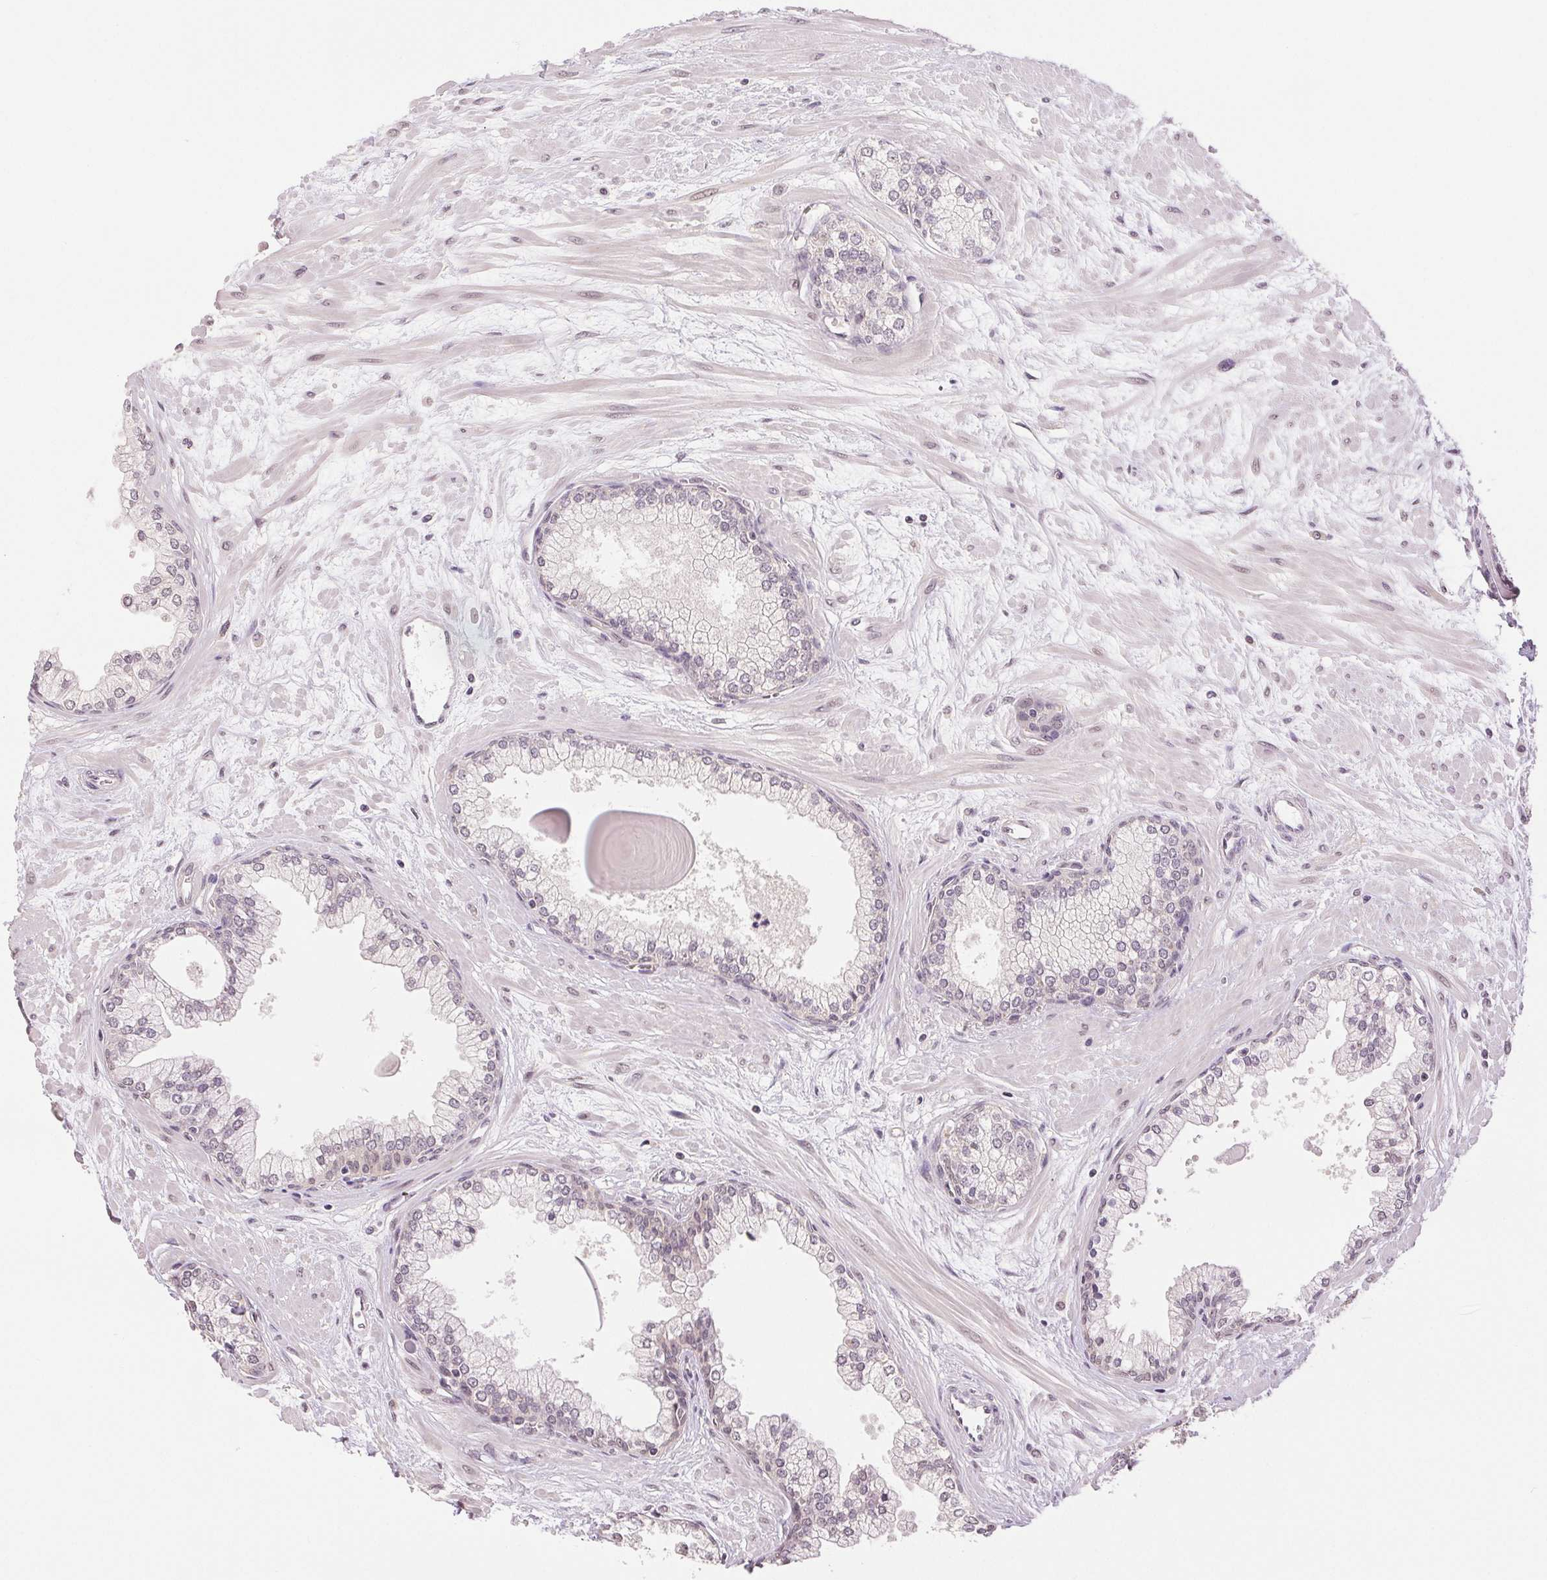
{"staining": {"intensity": "weak", "quantity": "<25%", "location": "nuclear"}, "tissue": "prostate", "cell_type": "Glandular cells", "image_type": "normal", "snomed": [{"axis": "morphology", "description": "Normal tissue, NOS"}, {"axis": "topography", "description": "Prostate"}, {"axis": "topography", "description": "Peripheral nerve tissue"}], "caption": "Glandular cells show no significant protein expression in benign prostate. (IHC, brightfield microscopy, high magnification).", "gene": "PLCB1", "patient": {"sex": "male", "age": 61}}